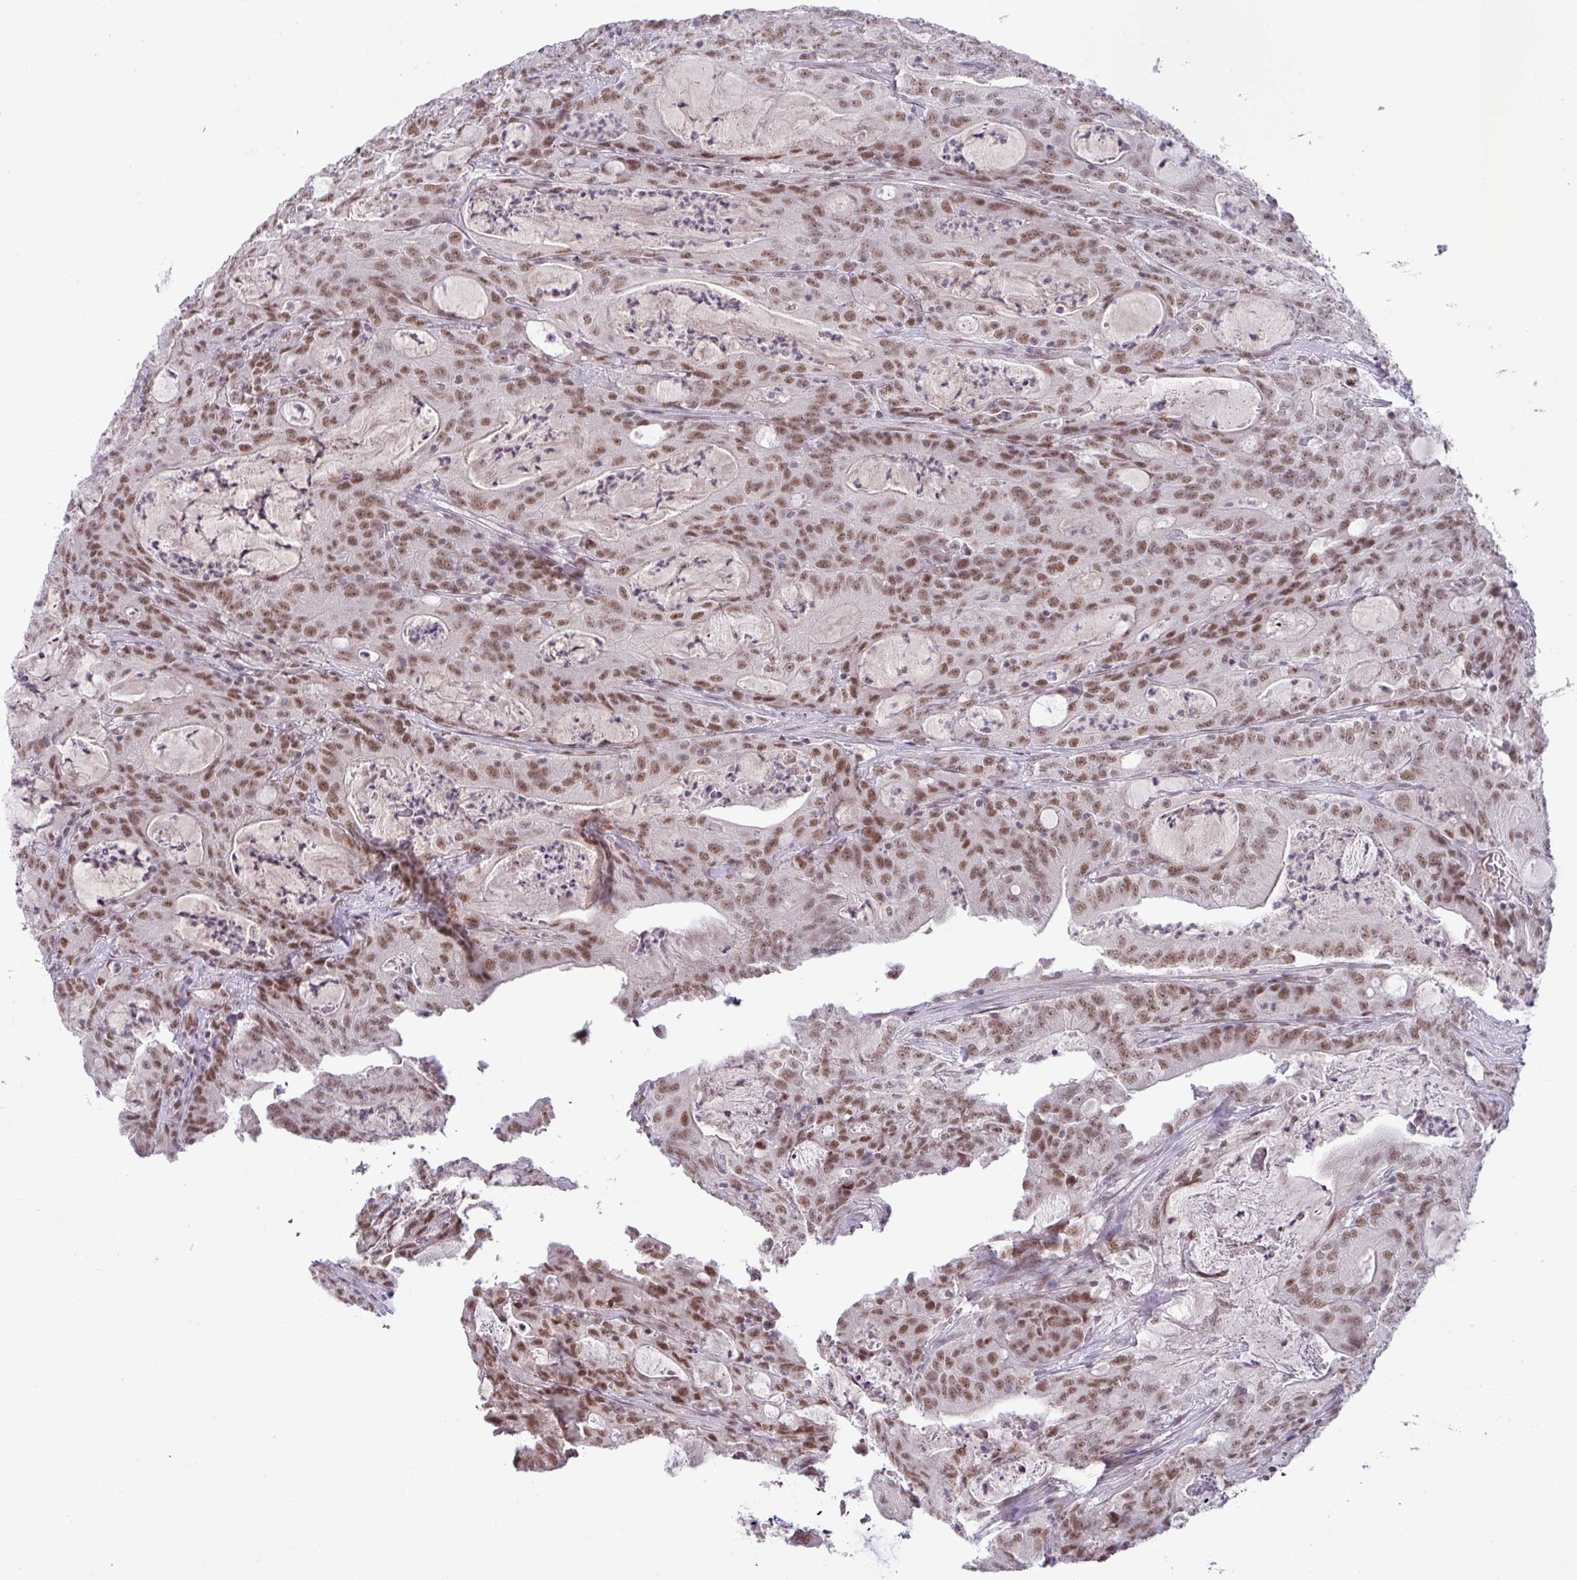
{"staining": {"intensity": "moderate", "quantity": ">75%", "location": "nuclear"}, "tissue": "colorectal cancer", "cell_type": "Tumor cells", "image_type": "cancer", "snomed": [{"axis": "morphology", "description": "Adenocarcinoma, NOS"}, {"axis": "topography", "description": "Colon"}], "caption": "Colorectal cancer tissue shows moderate nuclear expression in about >75% of tumor cells The staining was performed using DAB (3,3'-diaminobenzidine) to visualize the protein expression in brown, while the nuclei were stained in blue with hematoxylin (Magnification: 20x).", "gene": "PTPN20", "patient": {"sex": "male", "age": 83}}